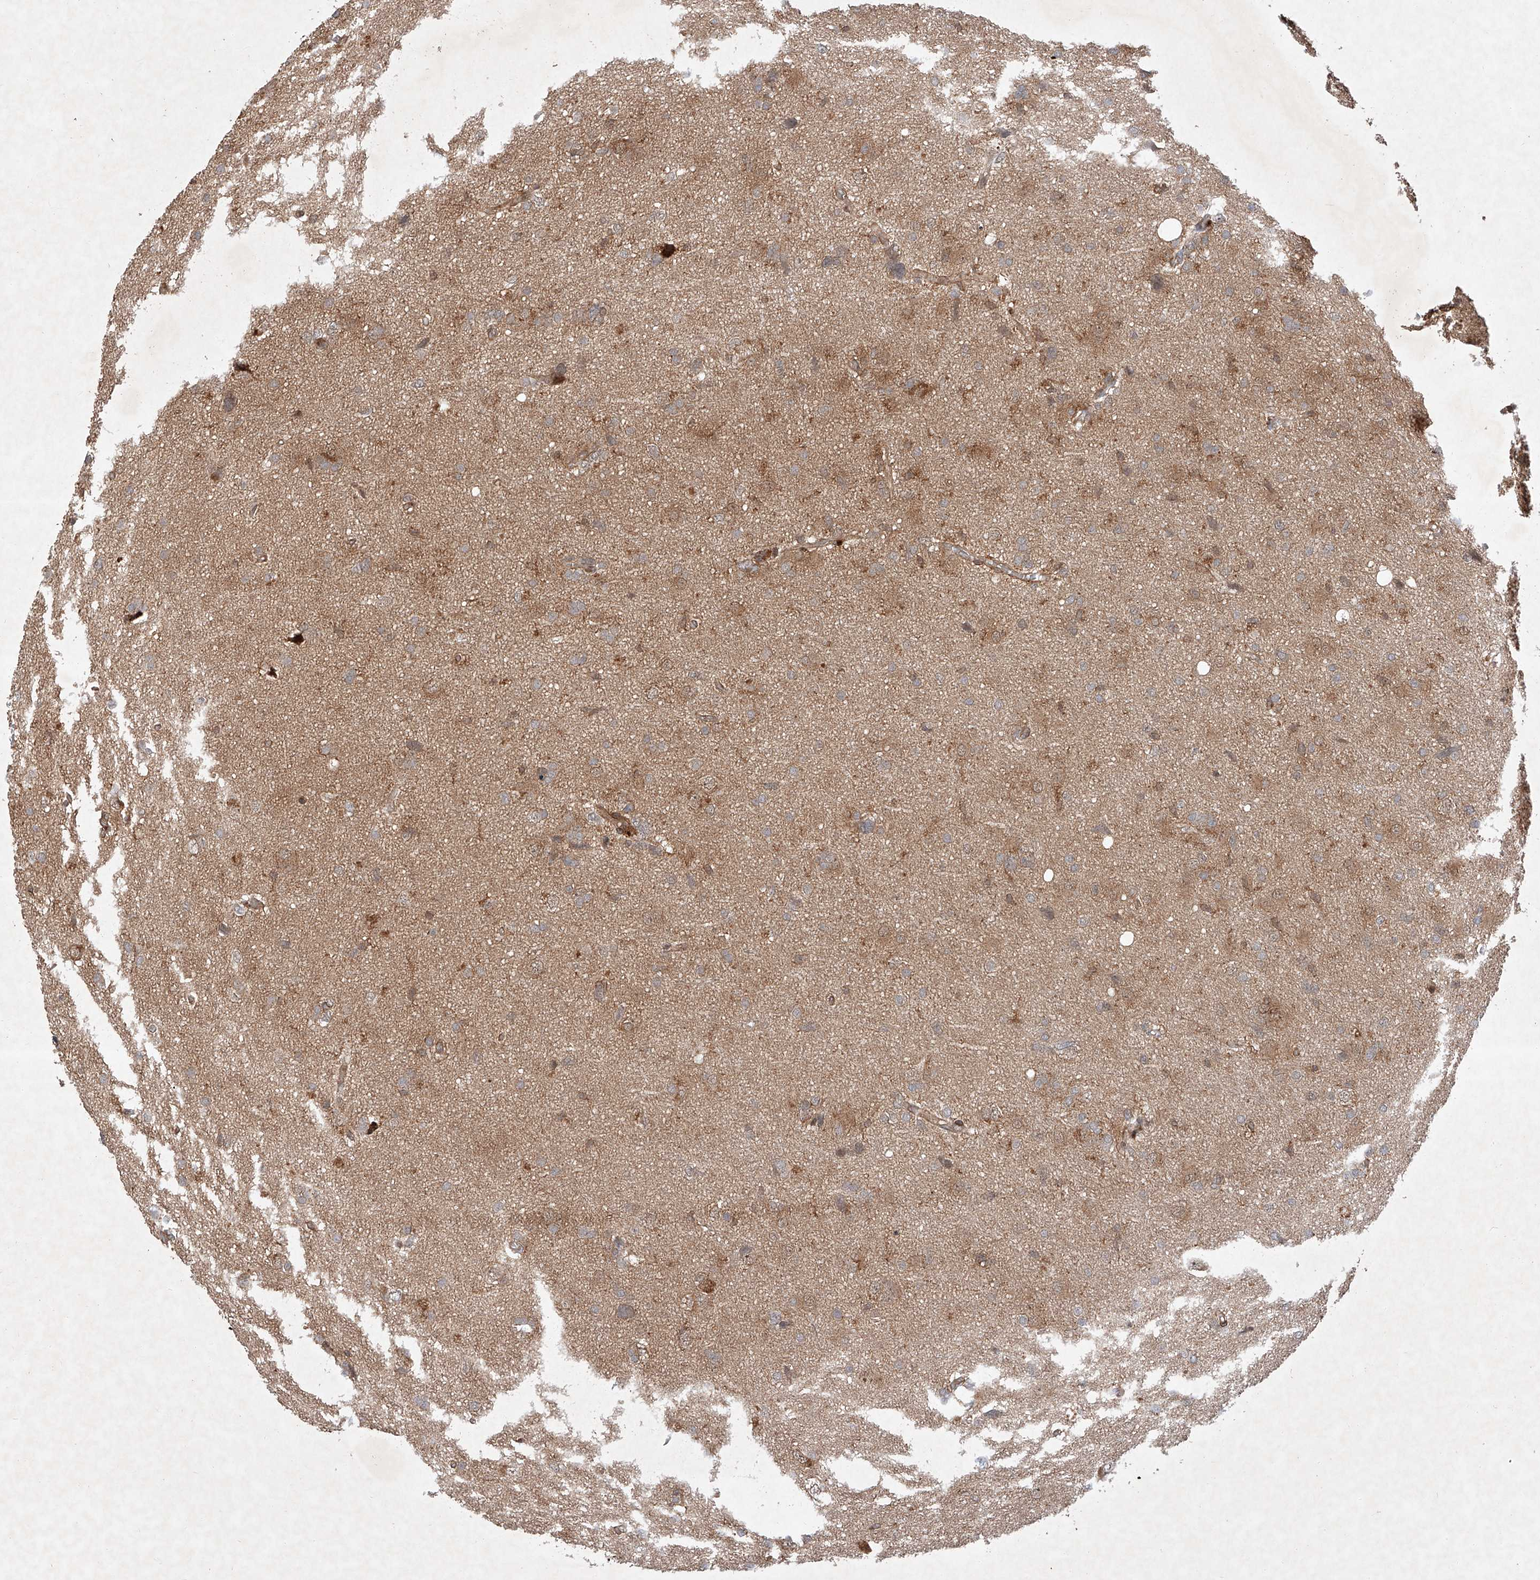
{"staining": {"intensity": "moderate", "quantity": "<25%", "location": "cytoplasmic/membranous"}, "tissue": "glioma", "cell_type": "Tumor cells", "image_type": "cancer", "snomed": [{"axis": "morphology", "description": "Glioma, malignant, High grade"}, {"axis": "topography", "description": "Brain"}], "caption": "Malignant glioma (high-grade) stained for a protein (brown) demonstrates moderate cytoplasmic/membranous positive staining in about <25% of tumor cells.", "gene": "ZFP28", "patient": {"sex": "female", "age": 59}}